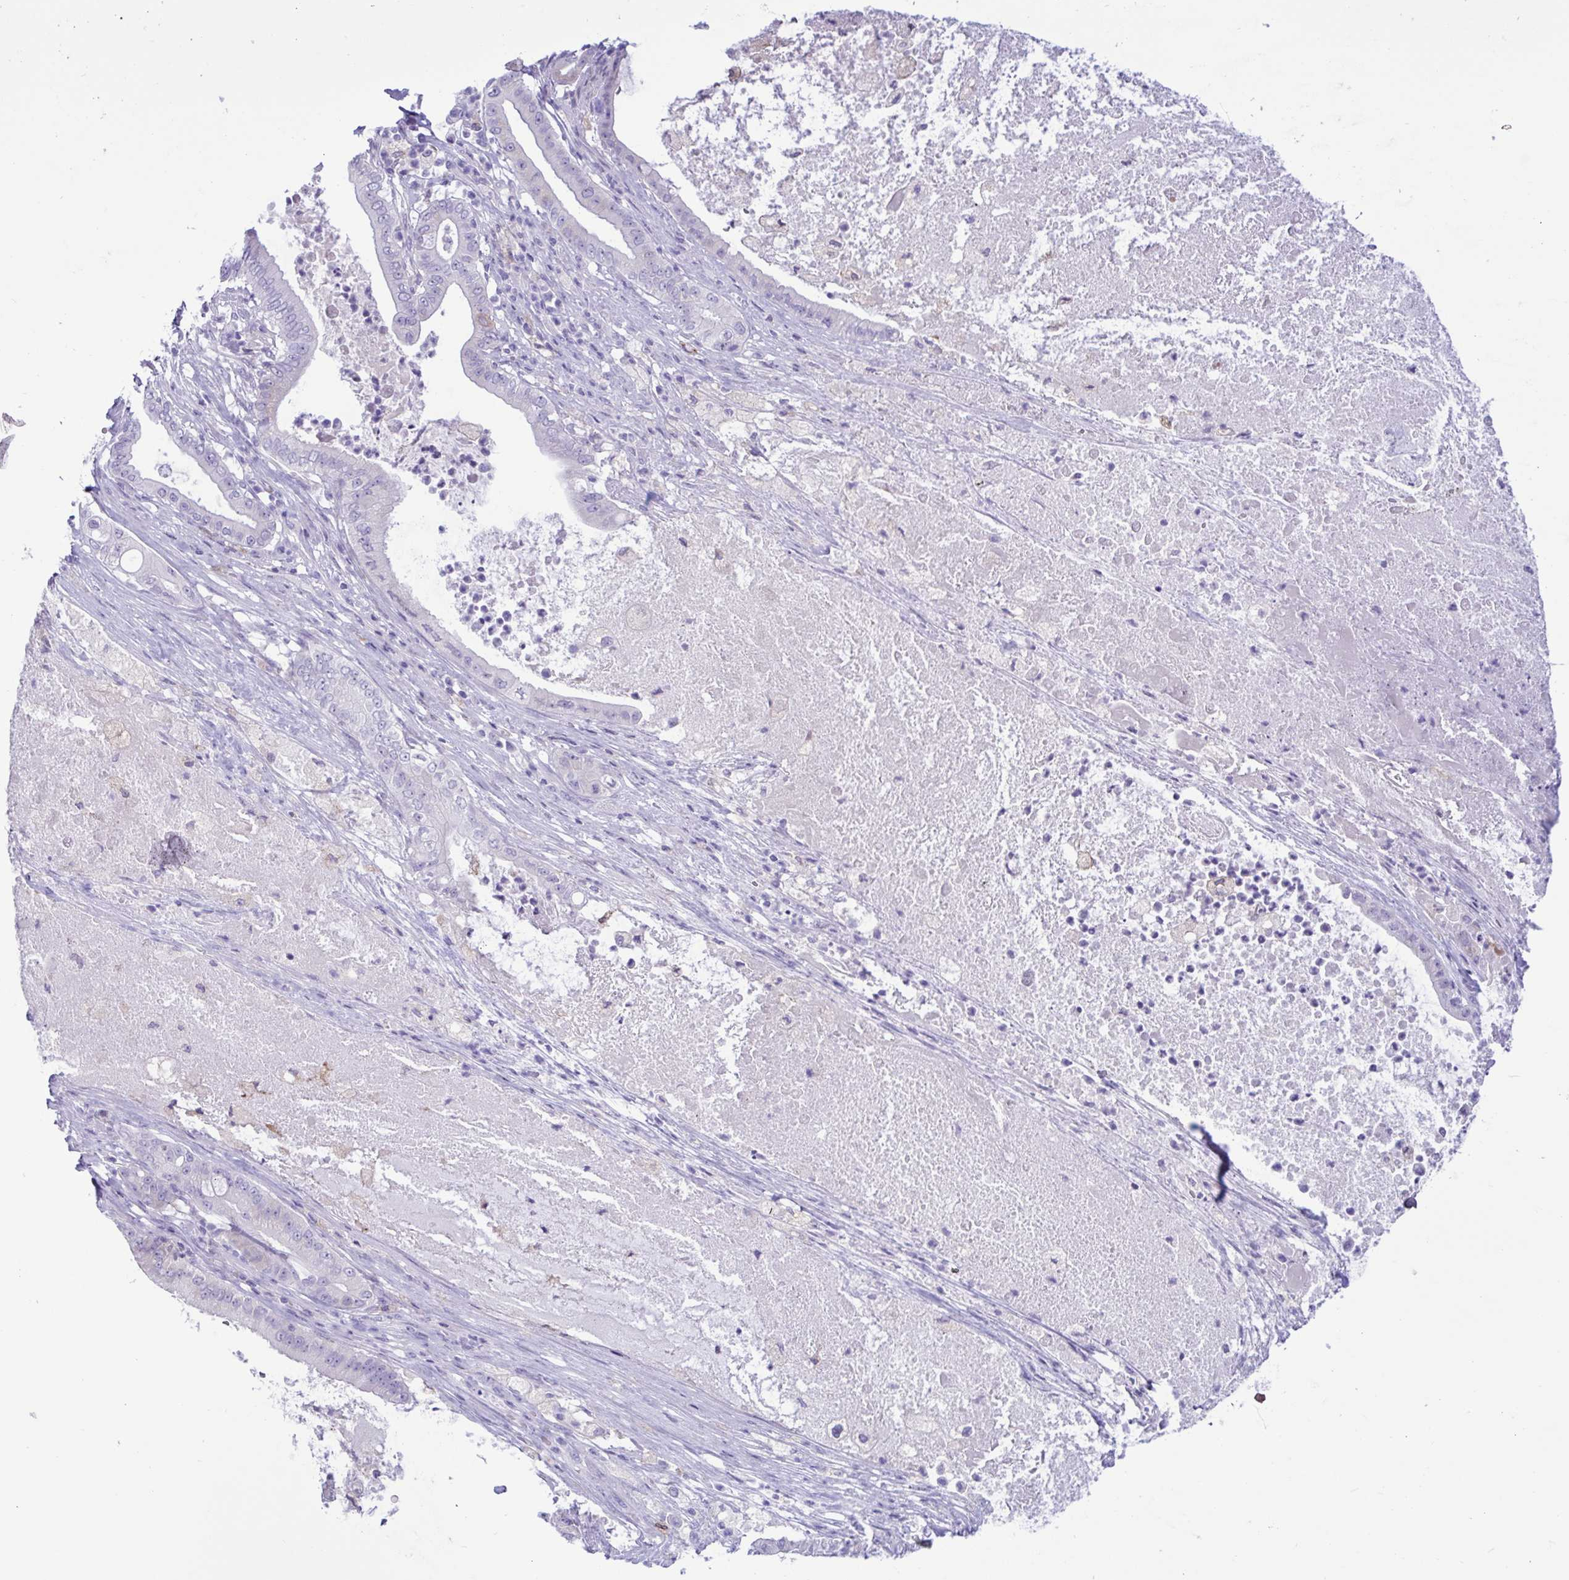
{"staining": {"intensity": "negative", "quantity": "none", "location": "none"}, "tissue": "pancreatic cancer", "cell_type": "Tumor cells", "image_type": "cancer", "snomed": [{"axis": "morphology", "description": "Adenocarcinoma, NOS"}, {"axis": "topography", "description": "Pancreas"}], "caption": "Image shows no protein staining in tumor cells of pancreatic adenocarcinoma tissue.", "gene": "SREBF1", "patient": {"sex": "male", "age": 71}}